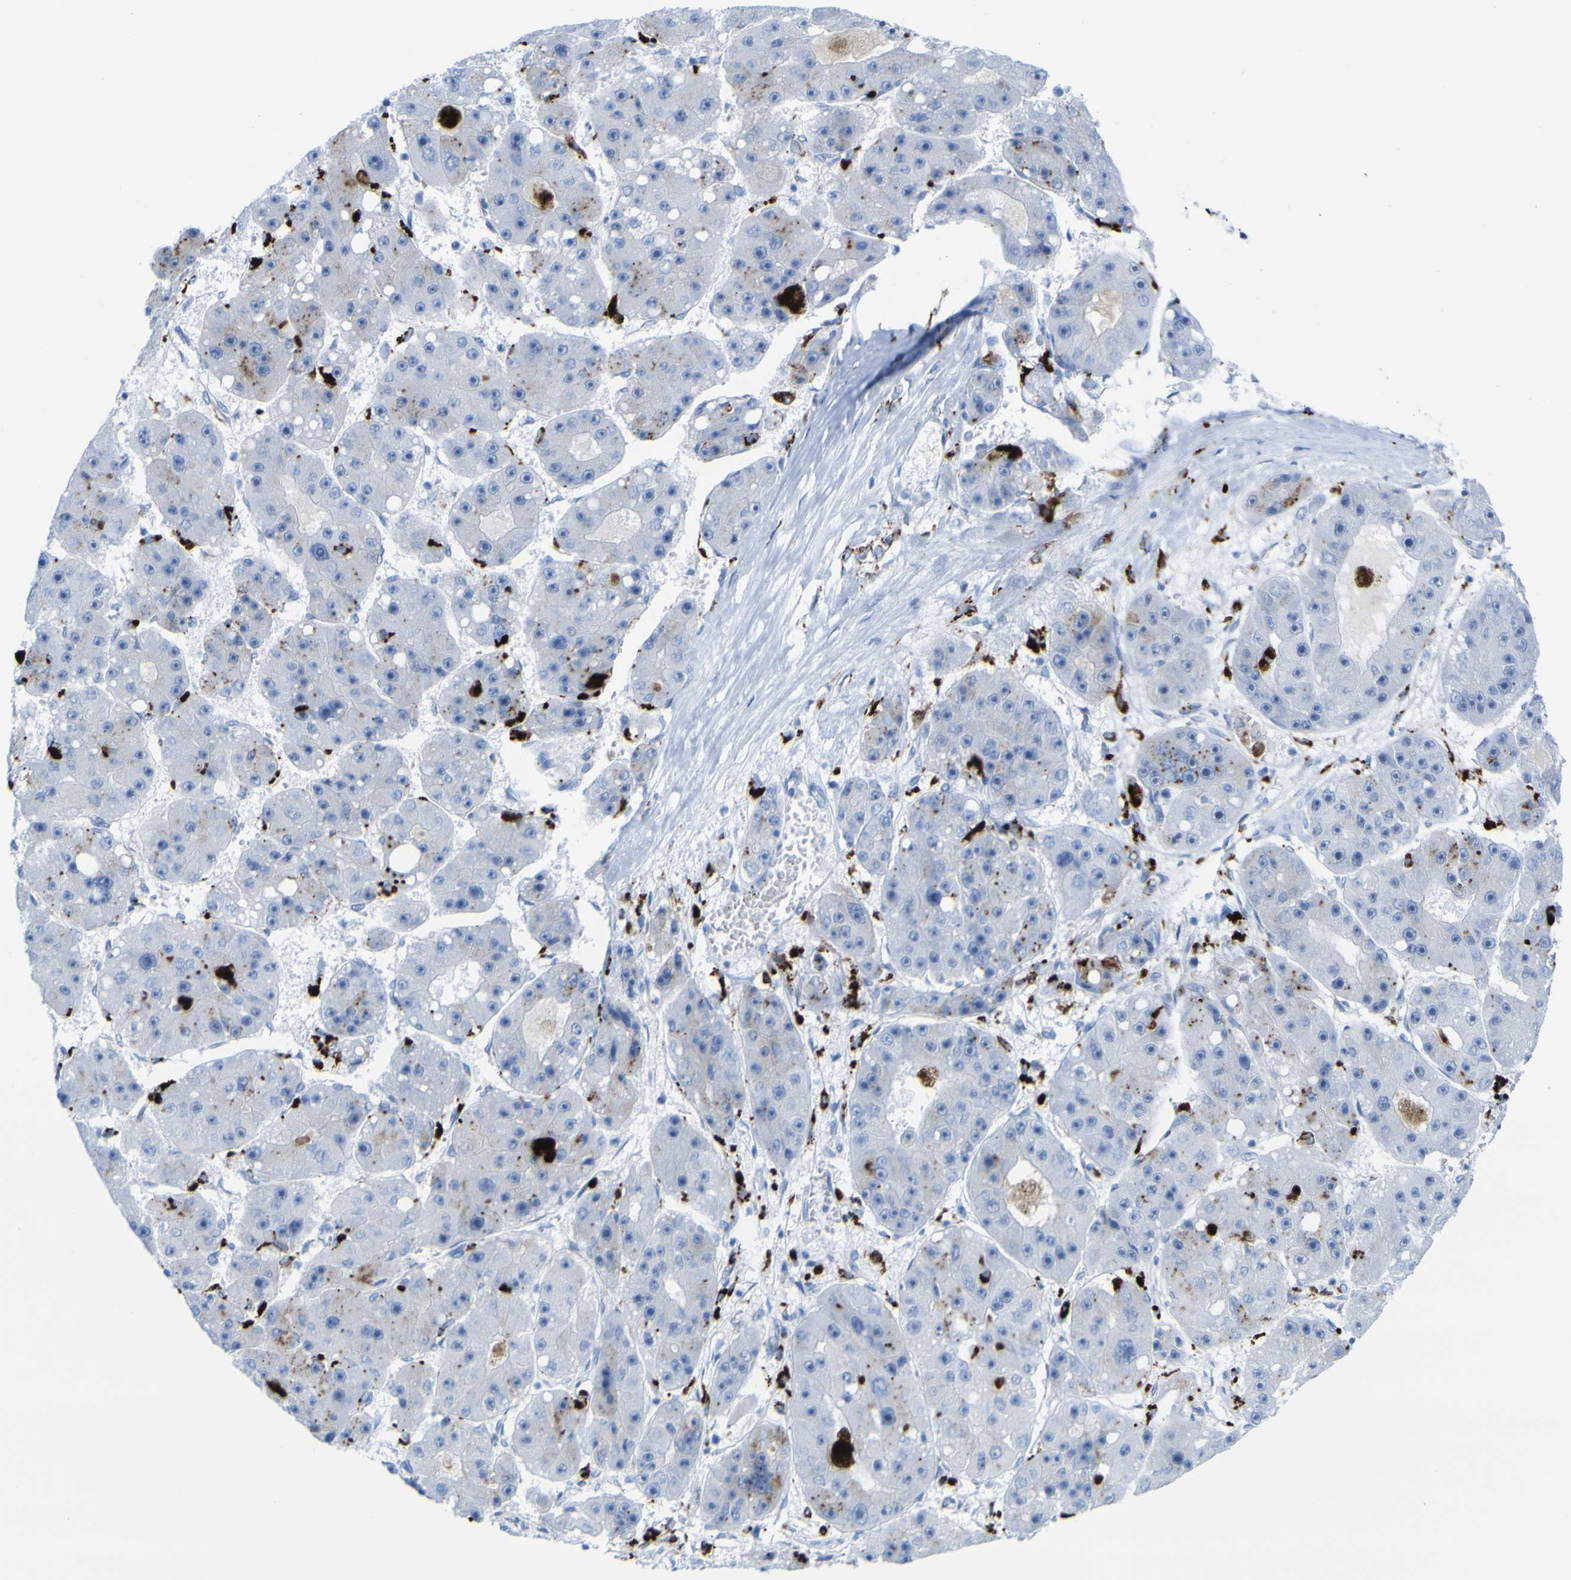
{"staining": {"intensity": "moderate", "quantity": "<25%", "location": "cytoplasmic/membranous"}, "tissue": "liver cancer", "cell_type": "Tumor cells", "image_type": "cancer", "snomed": [{"axis": "morphology", "description": "Carcinoma, Hepatocellular, NOS"}, {"axis": "topography", "description": "Liver"}], "caption": "Protein analysis of hepatocellular carcinoma (liver) tissue demonstrates moderate cytoplasmic/membranous positivity in approximately <25% of tumor cells.", "gene": "PLD3", "patient": {"sex": "female", "age": 61}}